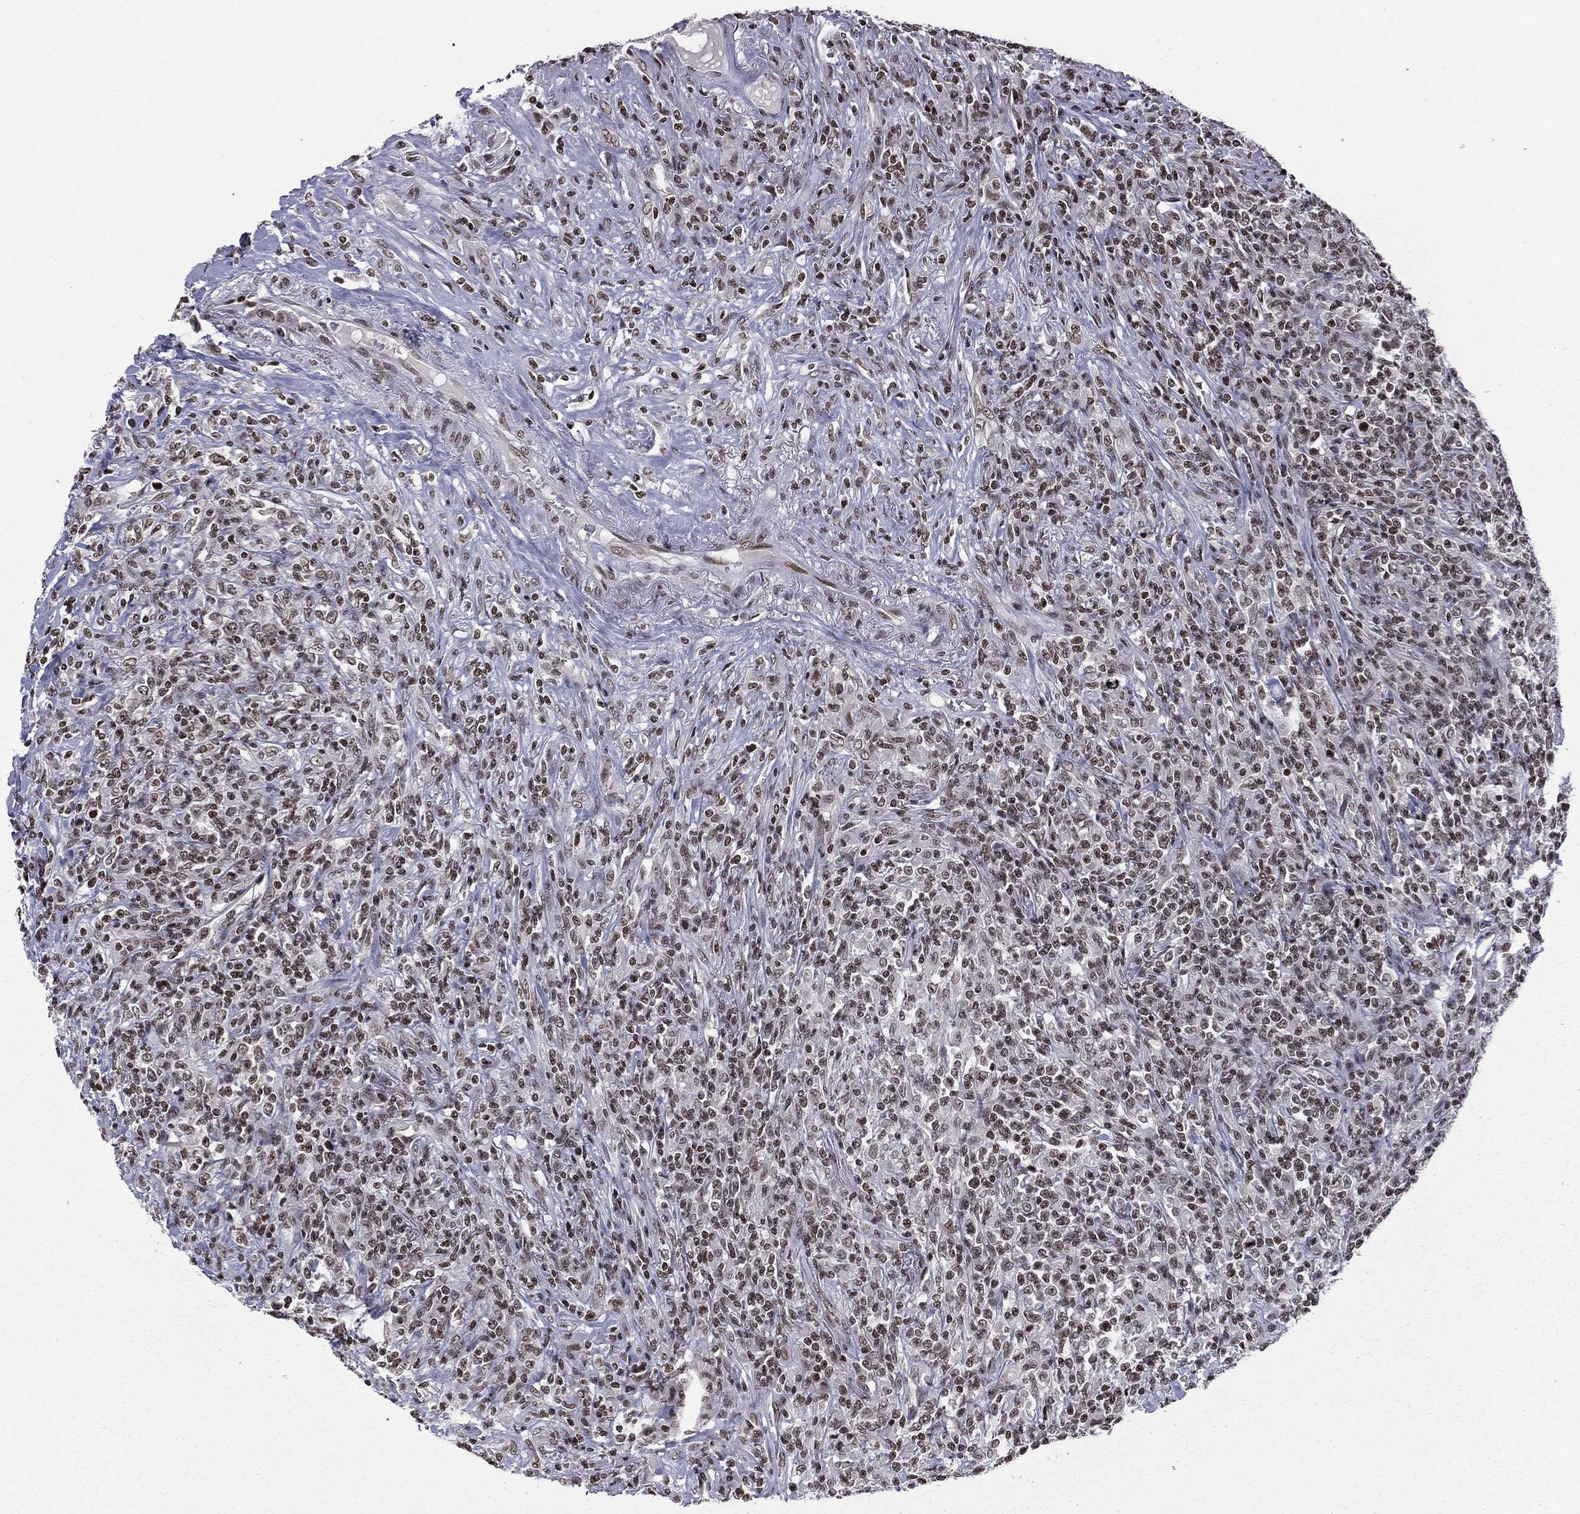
{"staining": {"intensity": "strong", "quantity": "25%-75%", "location": "nuclear"}, "tissue": "lymphoma", "cell_type": "Tumor cells", "image_type": "cancer", "snomed": [{"axis": "morphology", "description": "Malignant lymphoma, non-Hodgkin's type, High grade"}, {"axis": "topography", "description": "Lung"}], "caption": "Immunohistochemistry (IHC) image of high-grade malignant lymphoma, non-Hodgkin's type stained for a protein (brown), which displays high levels of strong nuclear expression in approximately 25%-75% of tumor cells.", "gene": "RFX7", "patient": {"sex": "male", "age": 79}}